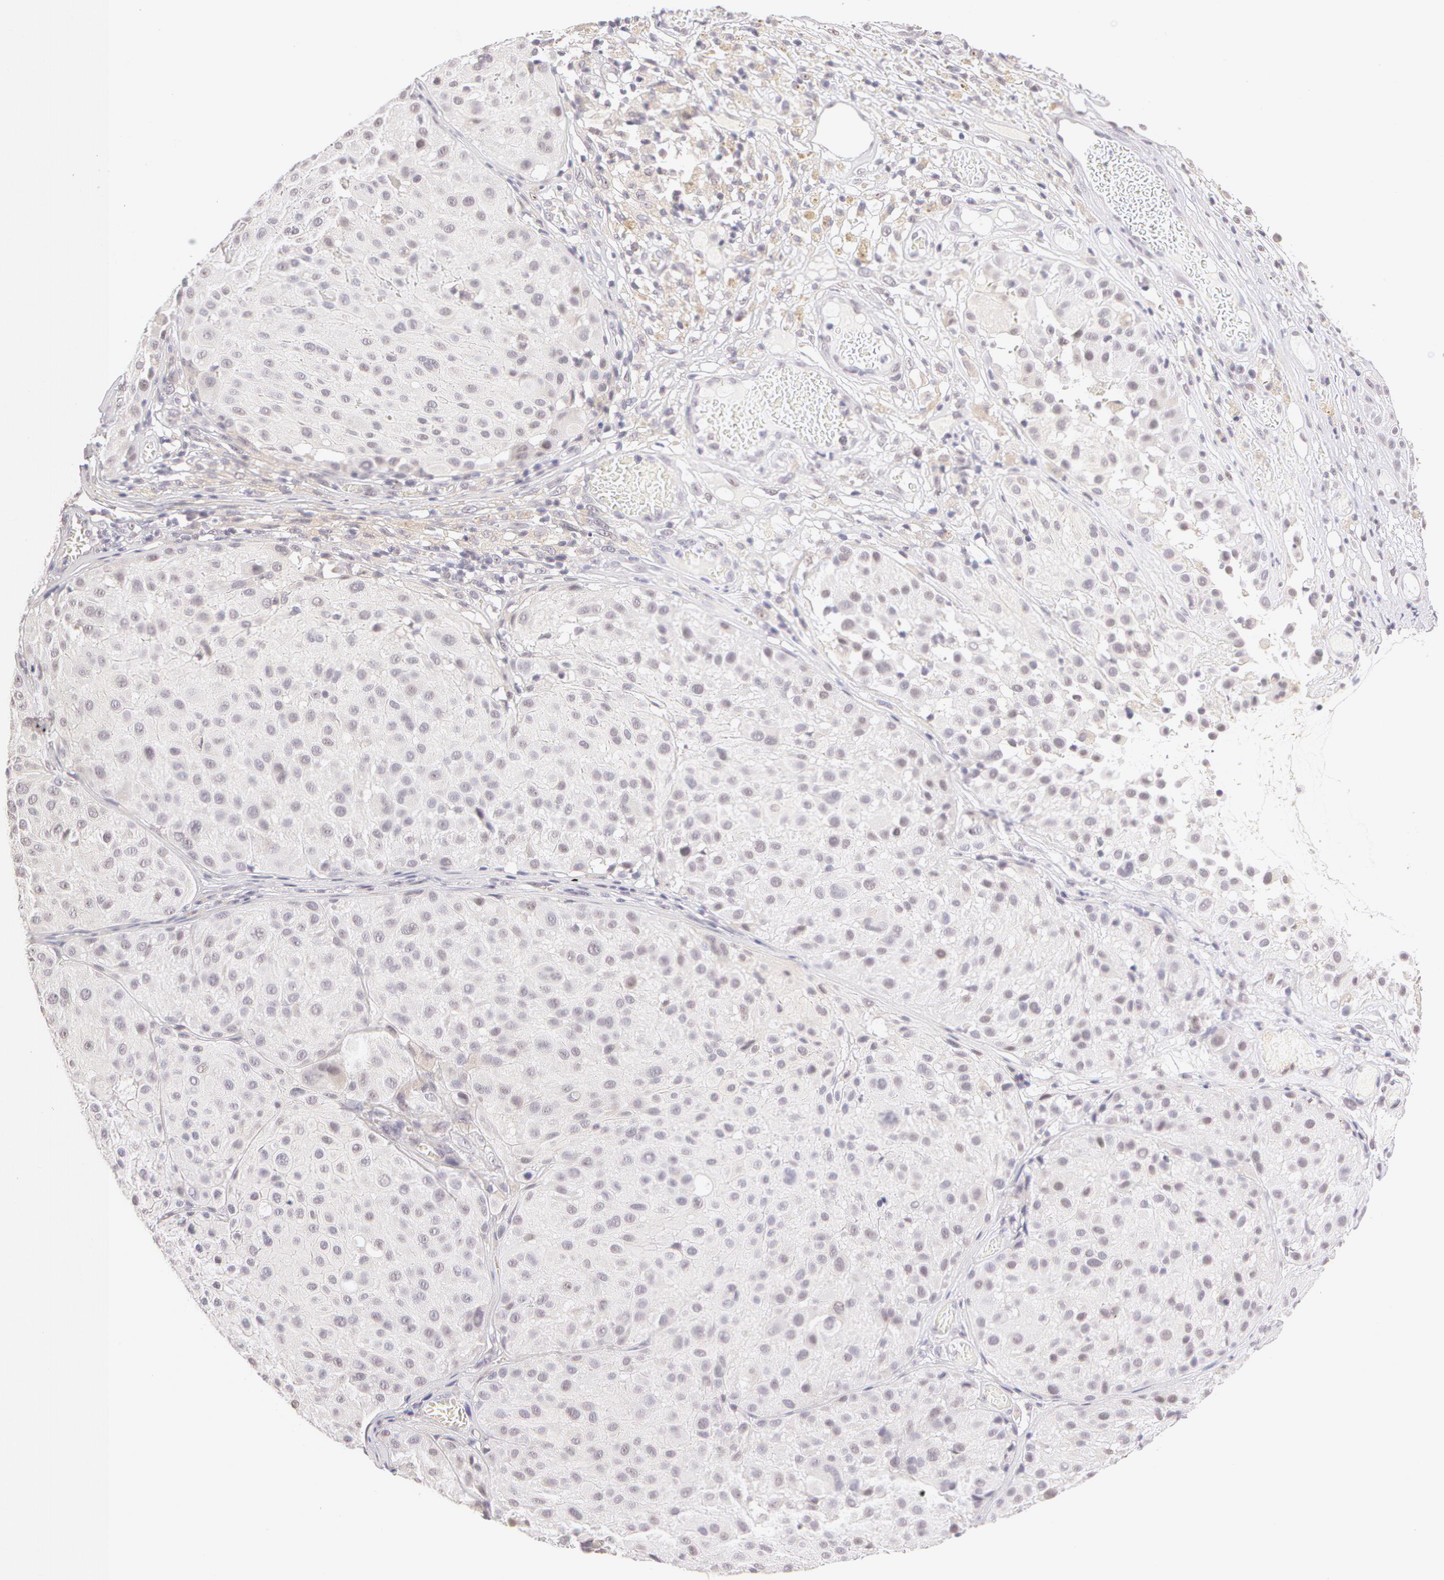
{"staining": {"intensity": "negative", "quantity": "none", "location": "none"}, "tissue": "melanoma", "cell_type": "Tumor cells", "image_type": "cancer", "snomed": [{"axis": "morphology", "description": "Malignant melanoma, NOS"}, {"axis": "topography", "description": "Skin"}], "caption": "Immunohistochemistry histopathology image of neoplastic tissue: malignant melanoma stained with DAB reveals no significant protein positivity in tumor cells.", "gene": "ZNF597", "patient": {"sex": "male", "age": 36}}